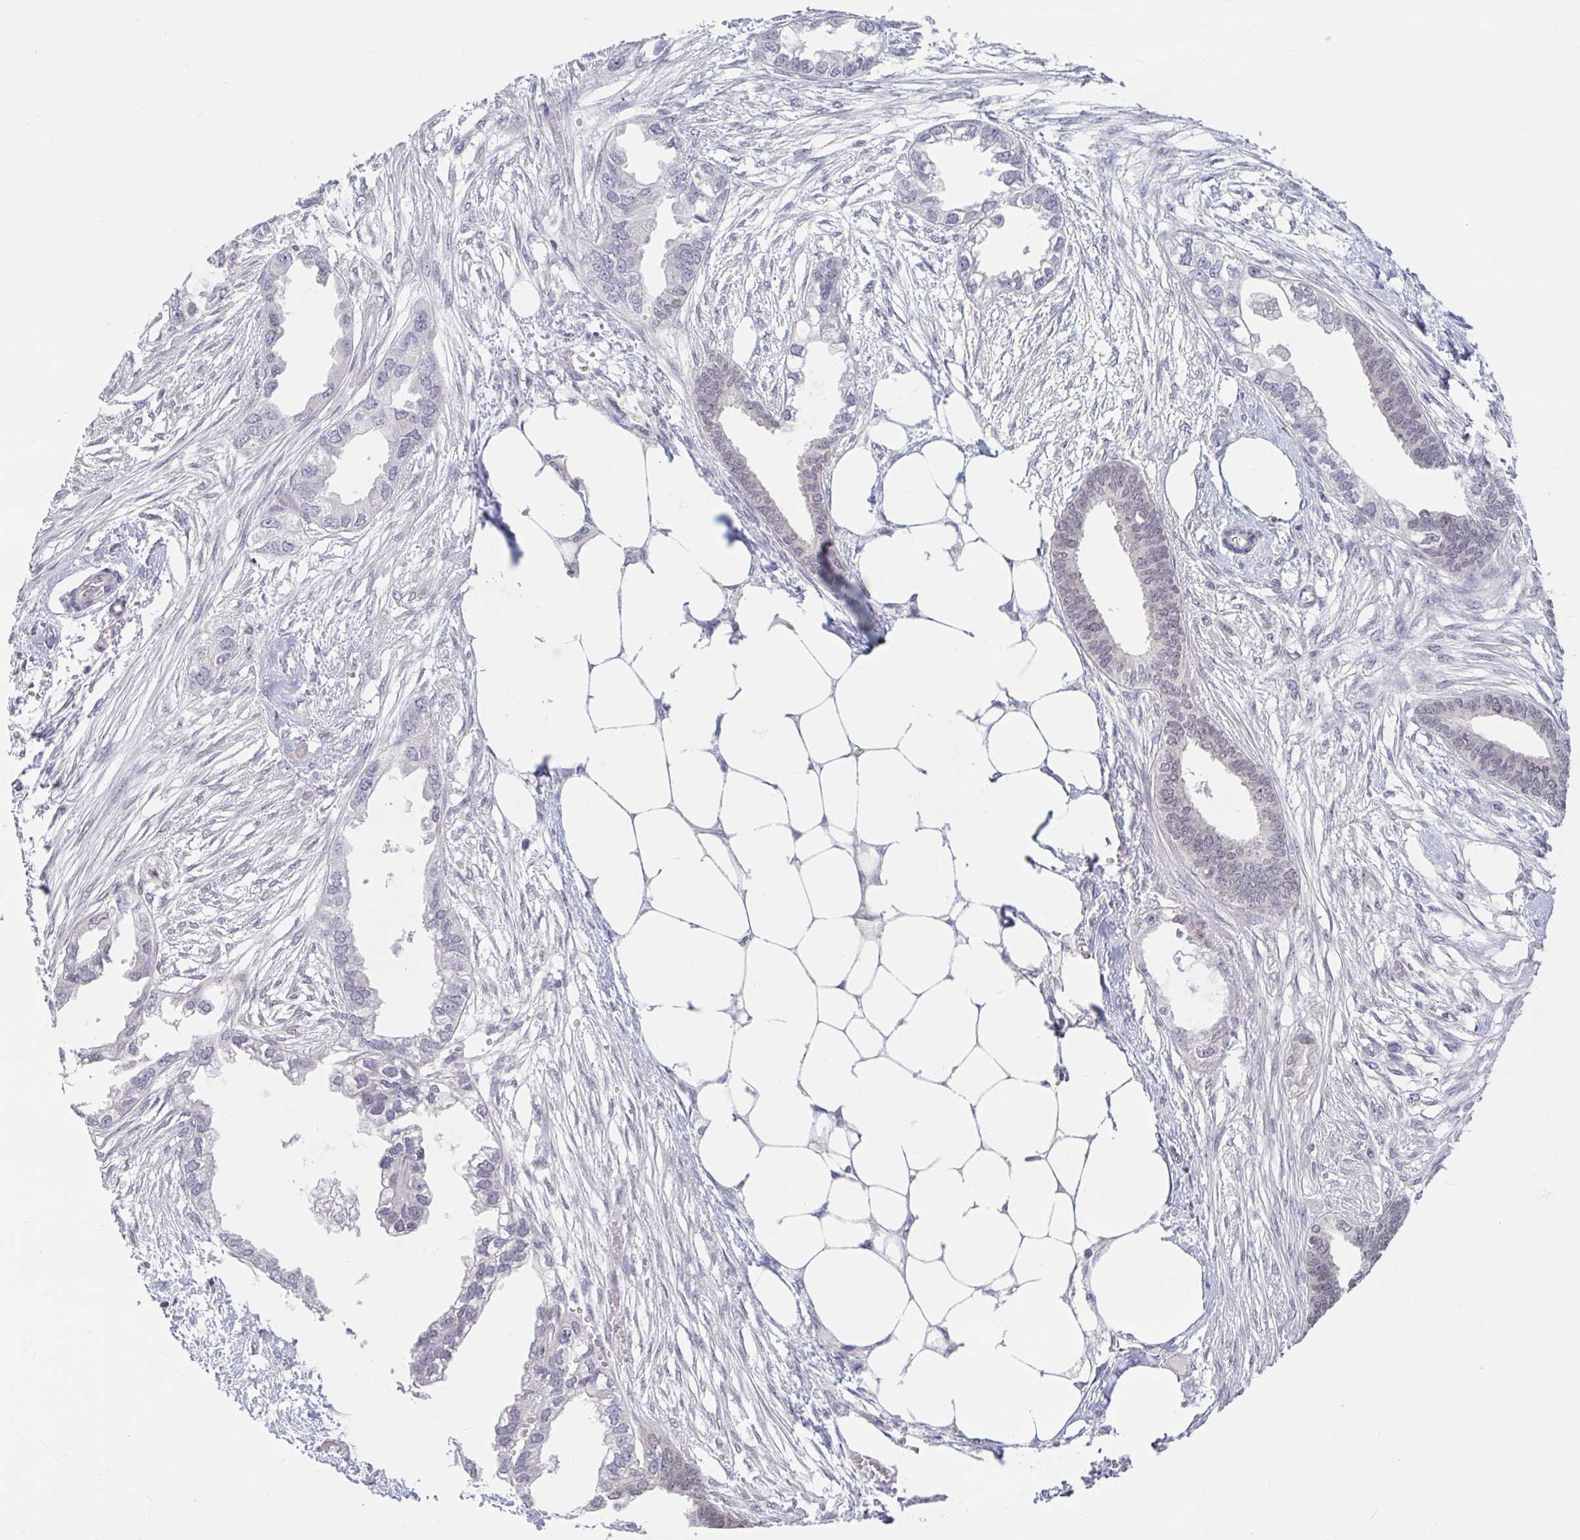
{"staining": {"intensity": "weak", "quantity": "<25%", "location": "nuclear"}, "tissue": "endometrial cancer", "cell_type": "Tumor cells", "image_type": "cancer", "snomed": [{"axis": "morphology", "description": "Adenocarcinoma, NOS"}, {"axis": "morphology", "description": "Adenocarcinoma, metastatic, NOS"}, {"axis": "topography", "description": "Adipose tissue"}, {"axis": "topography", "description": "Endometrium"}], "caption": "Immunohistochemistry histopathology image of neoplastic tissue: human endometrial cancer stained with DAB (3,3'-diaminobenzidine) shows no significant protein expression in tumor cells. (DAB (3,3'-diaminobenzidine) IHC visualized using brightfield microscopy, high magnification).", "gene": "ARPP19", "patient": {"sex": "female", "age": 67}}